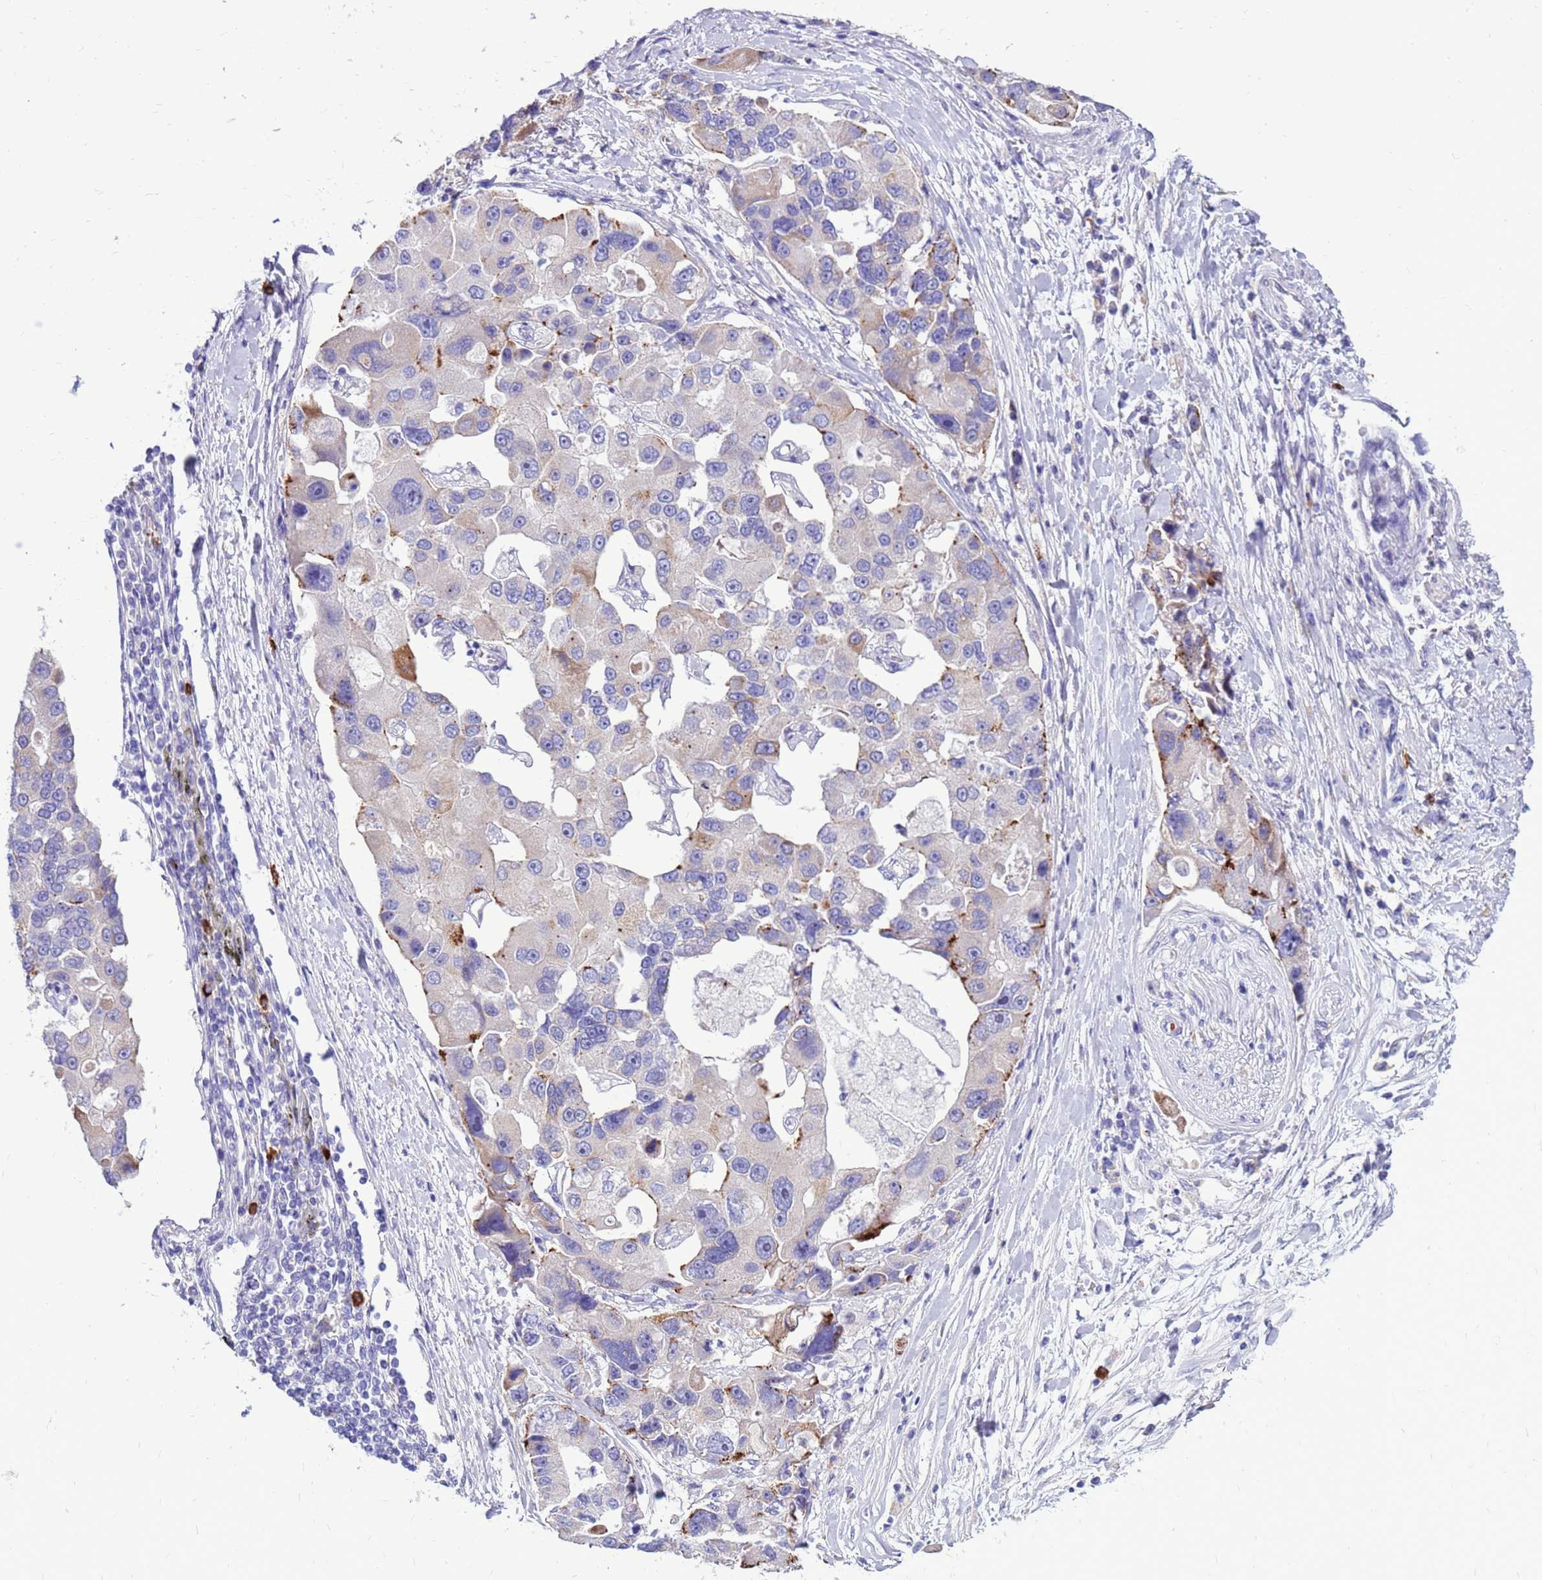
{"staining": {"intensity": "moderate", "quantity": "<25%", "location": "cytoplasmic/membranous"}, "tissue": "lung cancer", "cell_type": "Tumor cells", "image_type": "cancer", "snomed": [{"axis": "morphology", "description": "Adenocarcinoma, NOS"}, {"axis": "topography", "description": "Lung"}], "caption": "The immunohistochemical stain highlights moderate cytoplasmic/membranous staining in tumor cells of adenocarcinoma (lung) tissue.", "gene": "PDE10A", "patient": {"sex": "female", "age": 54}}